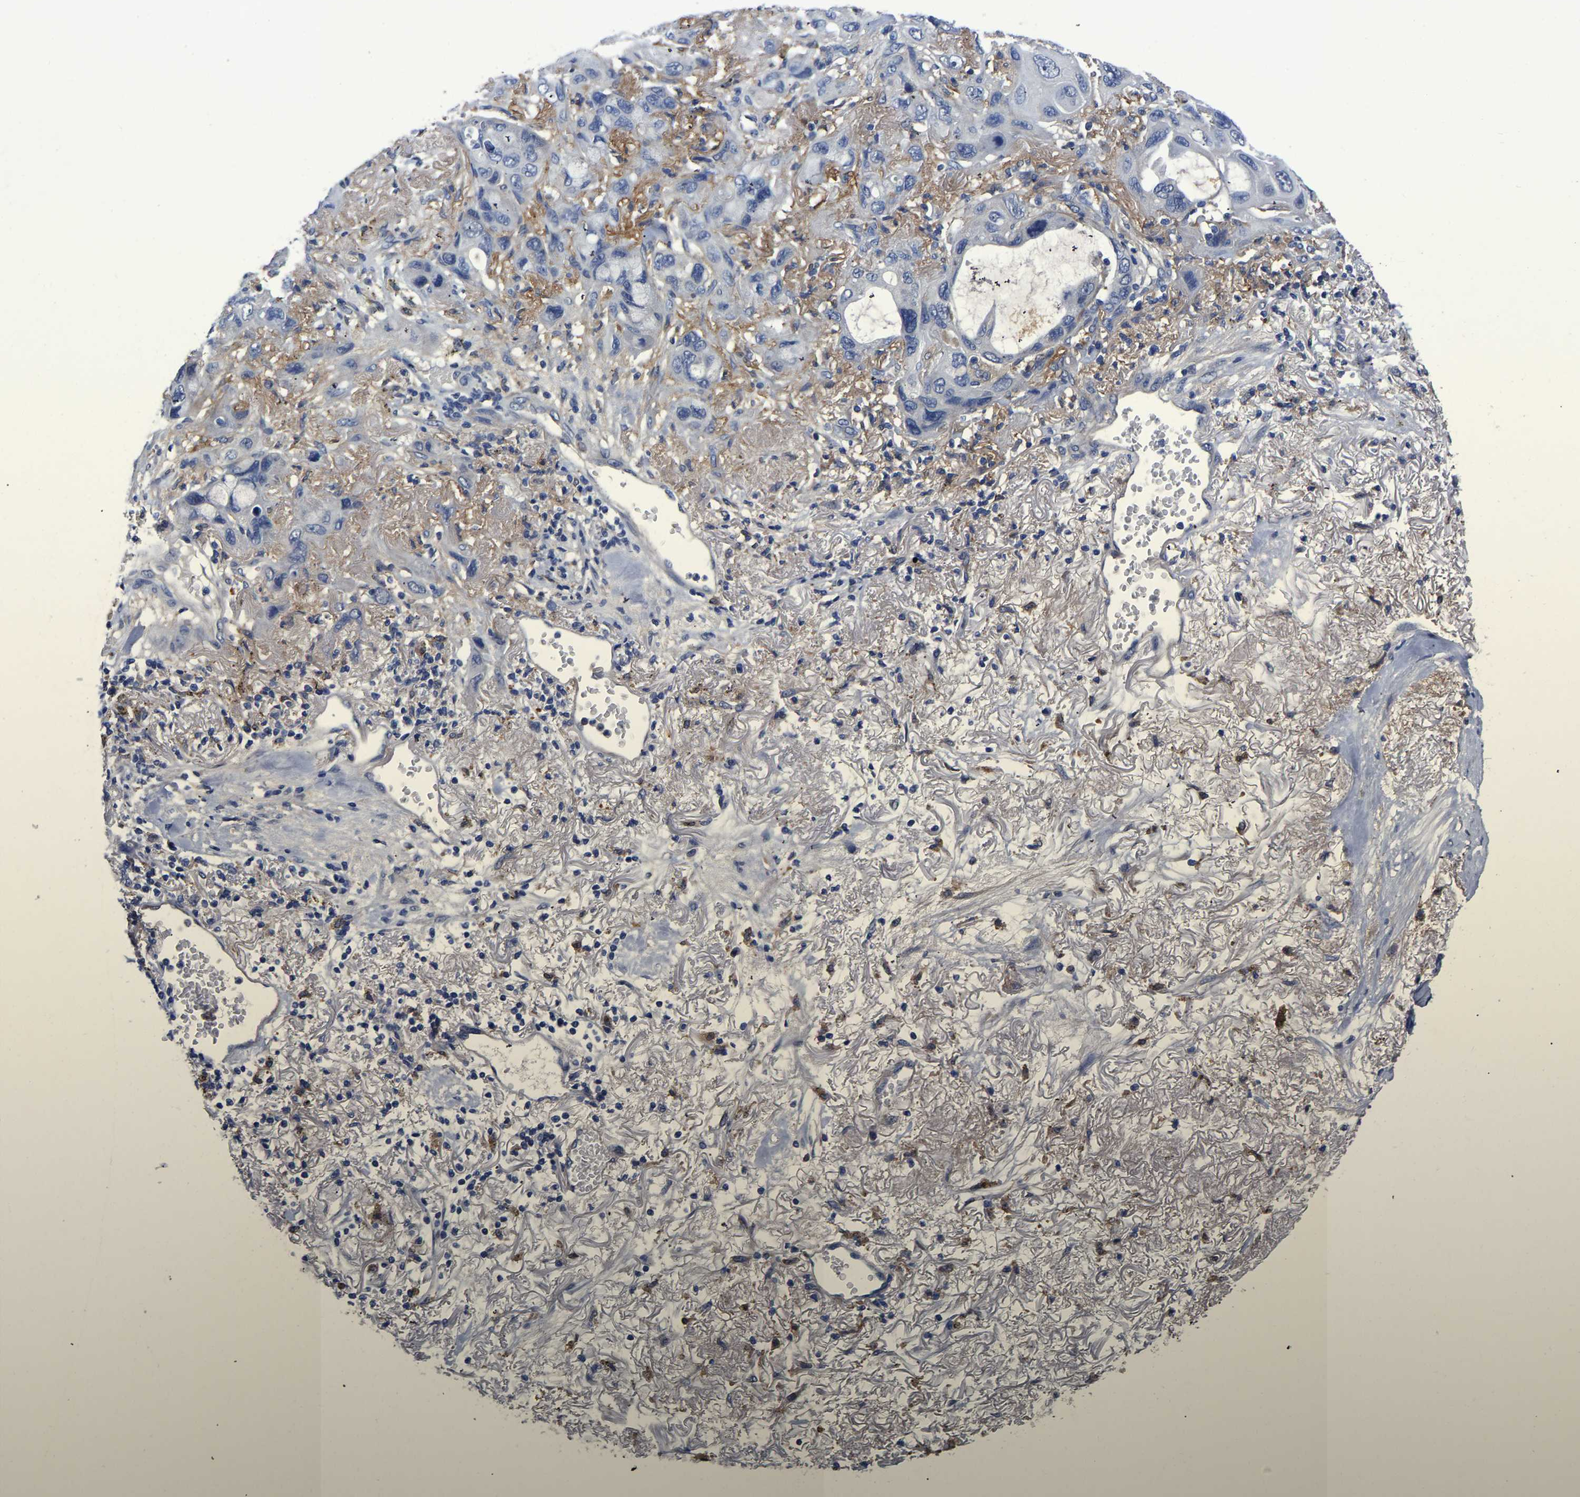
{"staining": {"intensity": "negative", "quantity": "none", "location": "none"}, "tissue": "lung cancer", "cell_type": "Tumor cells", "image_type": "cancer", "snomed": [{"axis": "morphology", "description": "Squamous cell carcinoma, NOS"}, {"axis": "topography", "description": "Lung"}], "caption": "Tumor cells are negative for brown protein staining in squamous cell carcinoma (lung). (IHC, brightfield microscopy, high magnification).", "gene": "ATG2B", "patient": {"sex": "female", "age": 73}}